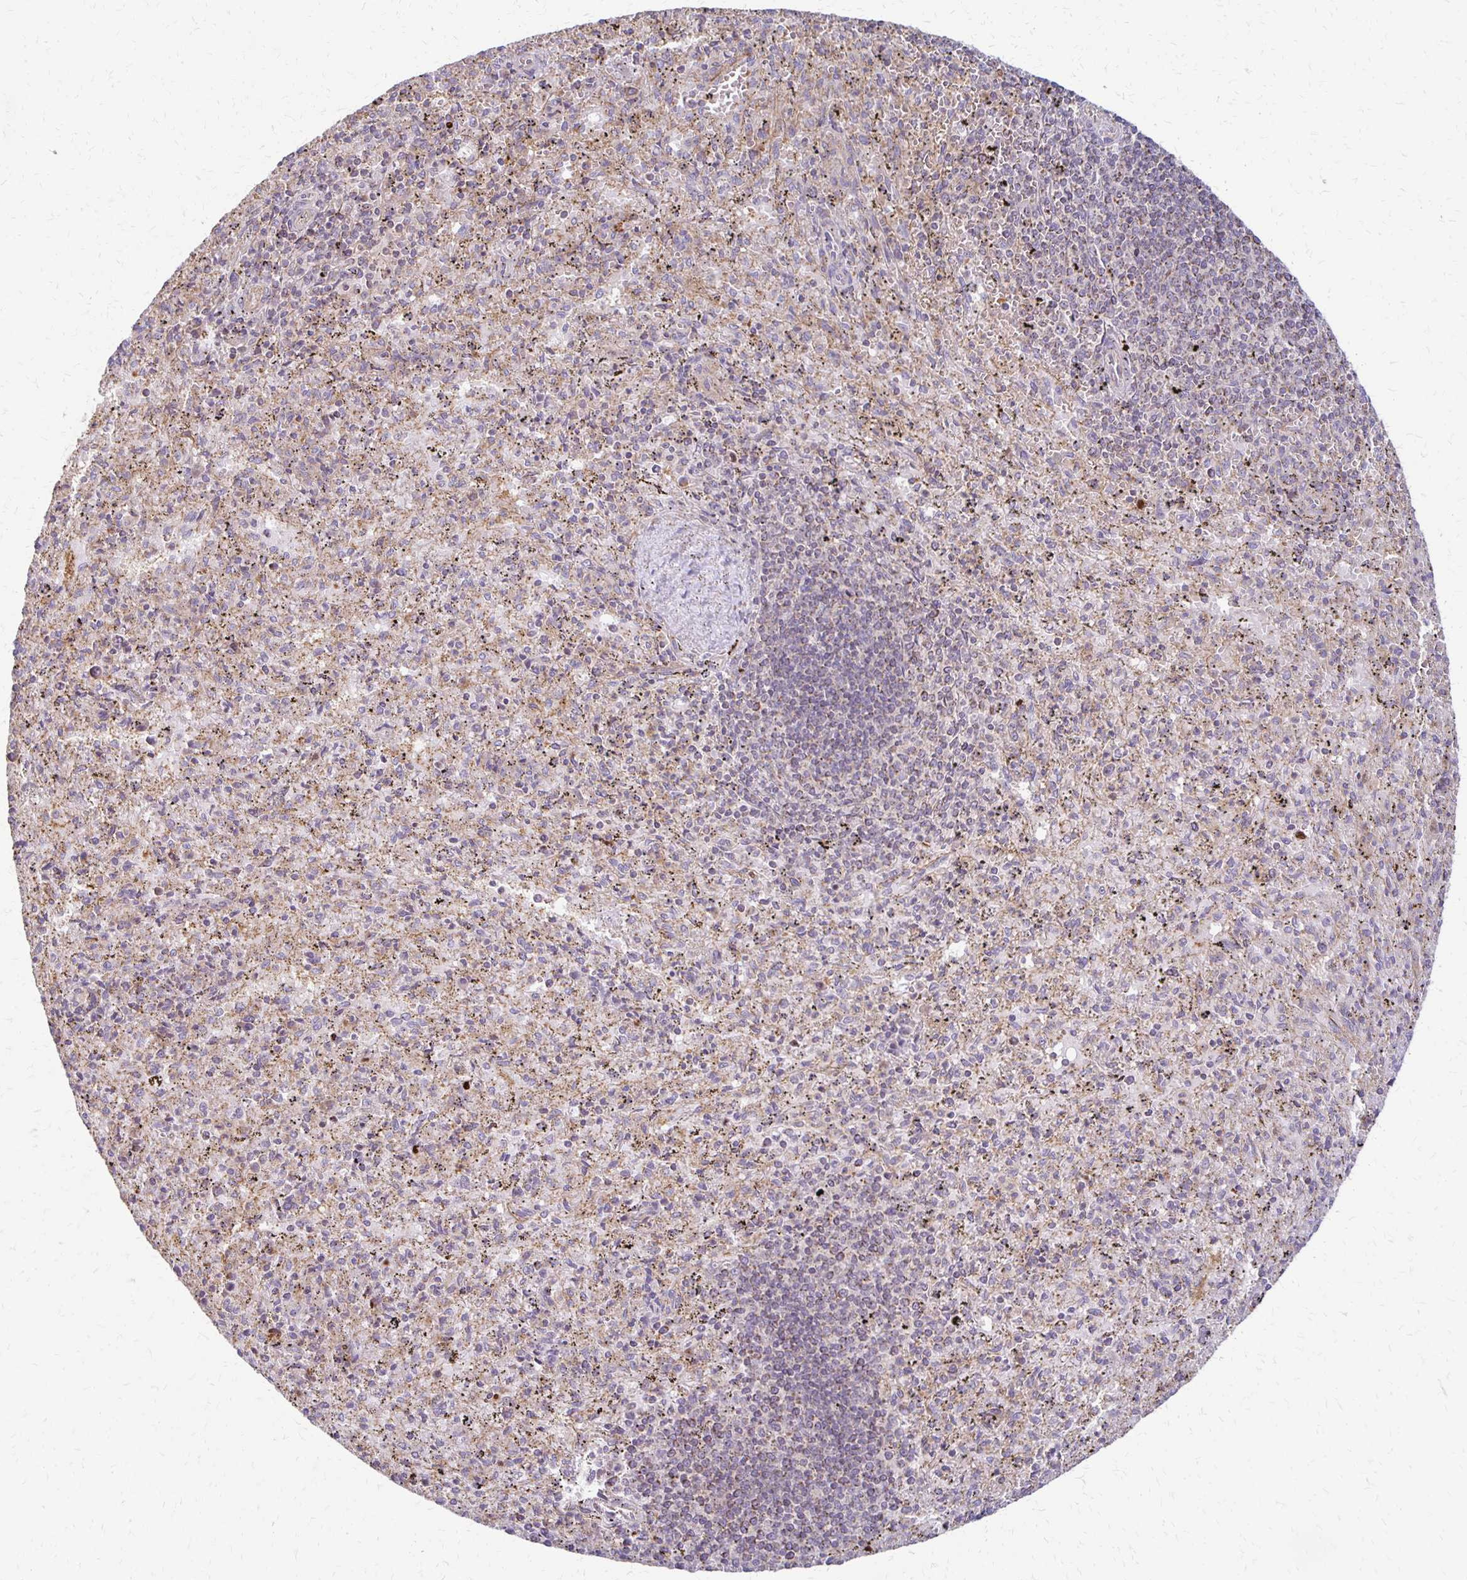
{"staining": {"intensity": "moderate", "quantity": "<25%", "location": "cytoplasmic/membranous"}, "tissue": "spleen", "cell_type": "Cells in red pulp", "image_type": "normal", "snomed": [{"axis": "morphology", "description": "Normal tissue, NOS"}, {"axis": "topography", "description": "Spleen"}], "caption": "DAB (3,3'-diaminobenzidine) immunohistochemical staining of benign spleen exhibits moderate cytoplasmic/membranous protein positivity in about <25% of cells in red pulp.", "gene": "EIF4EBP2", "patient": {"sex": "male", "age": 57}}